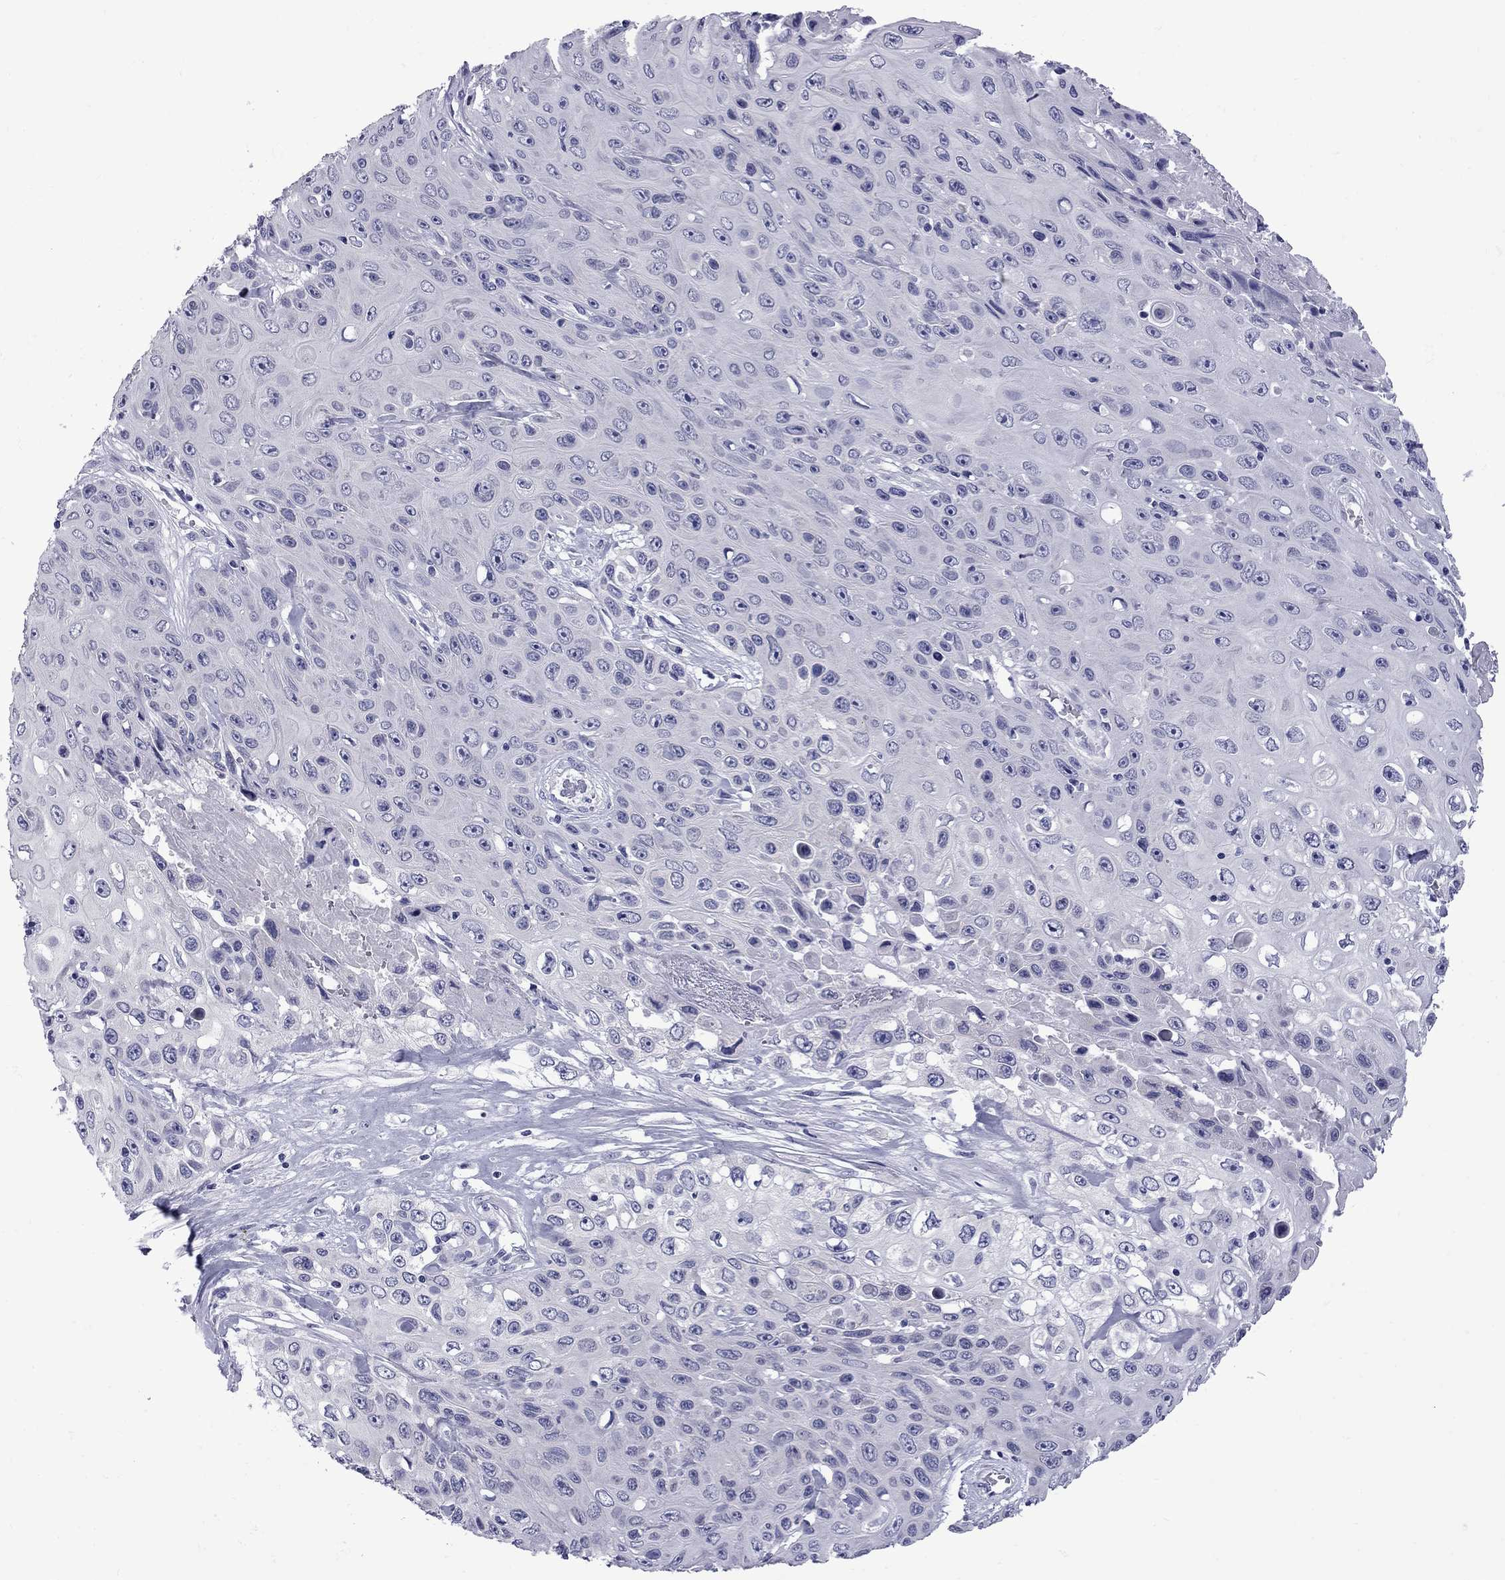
{"staining": {"intensity": "negative", "quantity": "none", "location": "none"}, "tissue": "skin cancer", "cell_type": "Tumor cells", "image_type": "cancer", "snomed": [{"axis": "morphology", "description": "Squamous cell carcinoma, NOS"}, {"axis": "topography", "description": "Skin"}], "caption": "This is a image of immunohistochemistry (IHC) staining of skin cancer, which shows no expression in tumor cells. (IHC, brightfield microscopy, high magnification).", "gene": "EPPIN", "patient": {"sex": "male", "age": 82}}